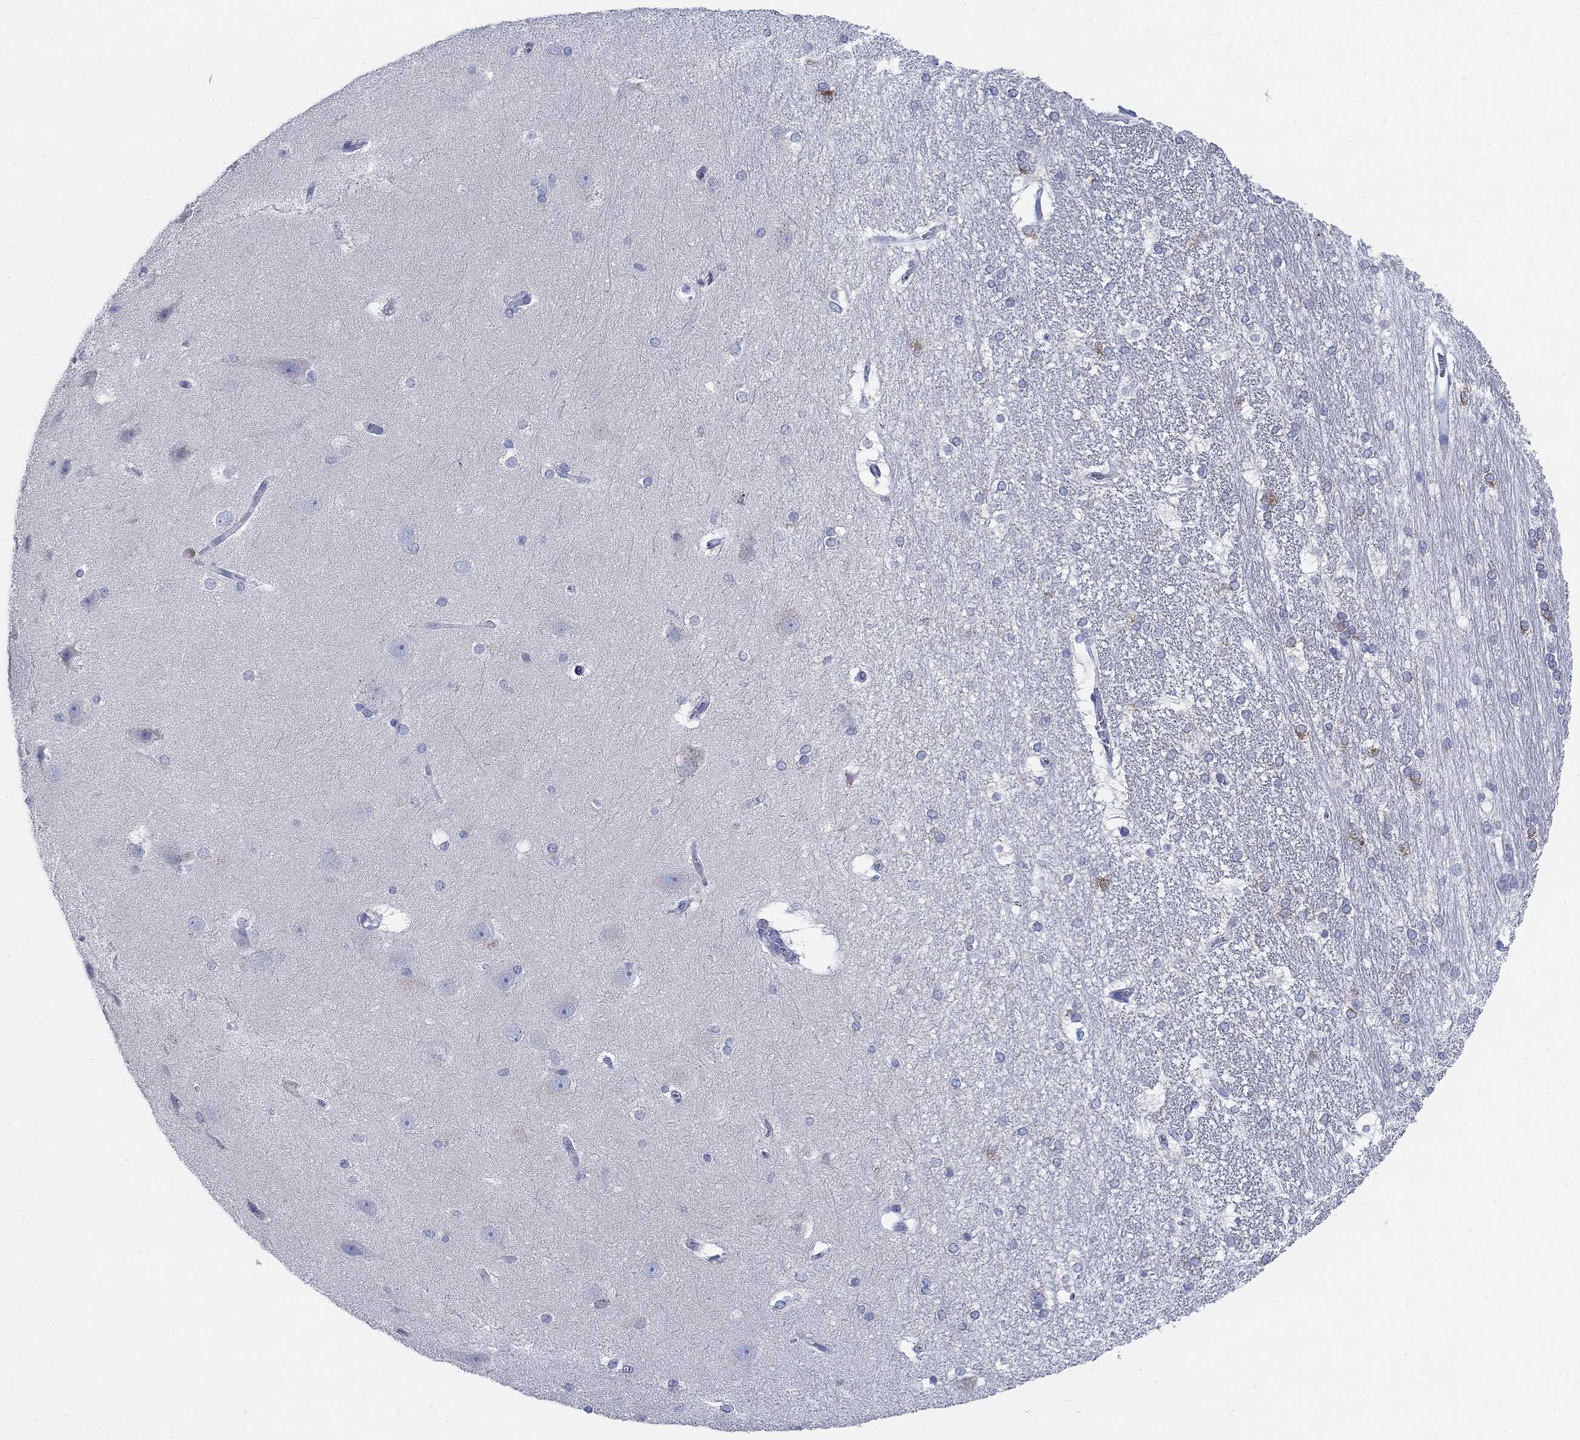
{"staining": {"intensity": "moderate", "quantity": "<25%", "location": "cytoplasmic/membranous"}, "tissue": "hippocampus", "cell_type": "Glial cells", "image_type": "normal", "snomed": [{"axis": "morphology", "description": "Normal tissue, NOS"}, {"axis": "topography", "description": "Cerebral cortex"}, {"axis": "topography", "description": "Hippocampus"}], "caption": "Immunohistochemical staining of normal hippocampus reveals low levels of moderate cytoplasmic/membranous expression in approximately <25% of glial cells.", "gene": "SCCPDH", "patient": {"sex": "female", "age": 19}}